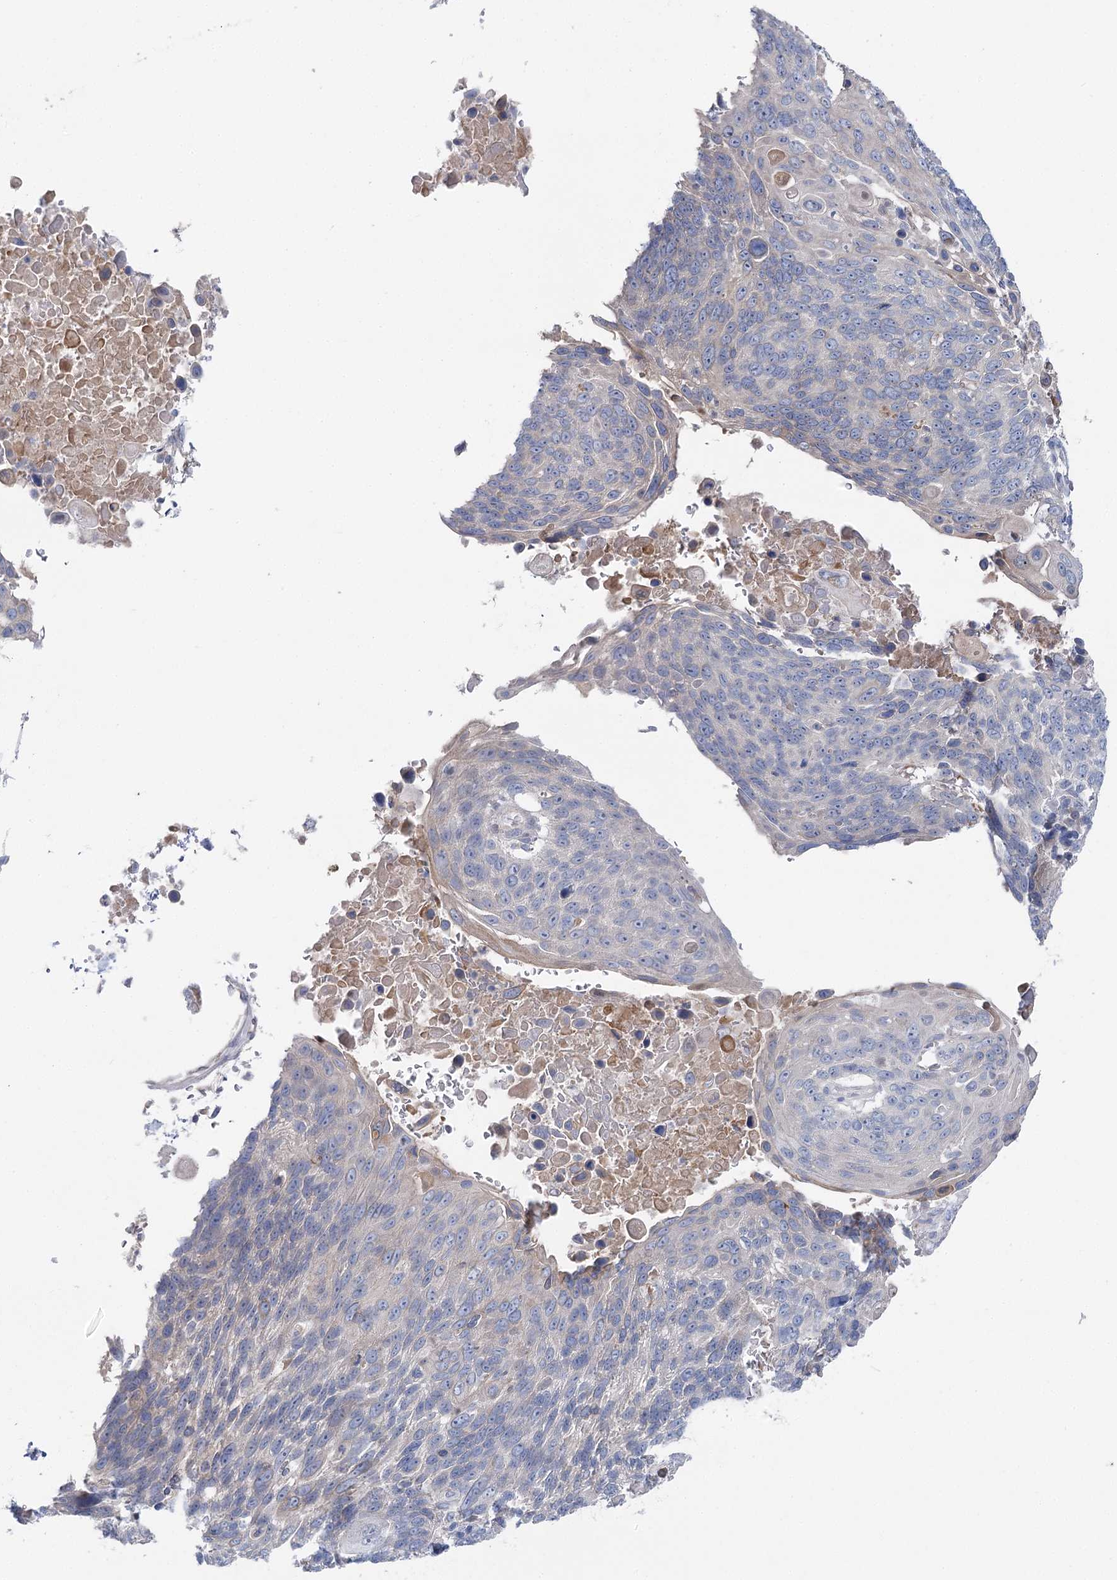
{"staining": {"intensity": "negative", "quantity": "none", "location": "none"}, "tissue": "lung cancer", "cell_type": "Tumor cells", "image_type": "cancer", "snomed": [{"axis": "morphology", "description": "Squamous cell carcinoma, NOS"}, {"axis": "topography", "description": "Lung"}], "caption": "IHC photomicrograph of lung cancer (squamous cell carcinoma) stained for a protein (brown), which displays no staining in tumor cells.", "gene": "LRRC14B", "patient": {"sex": "male", "age": 66}}